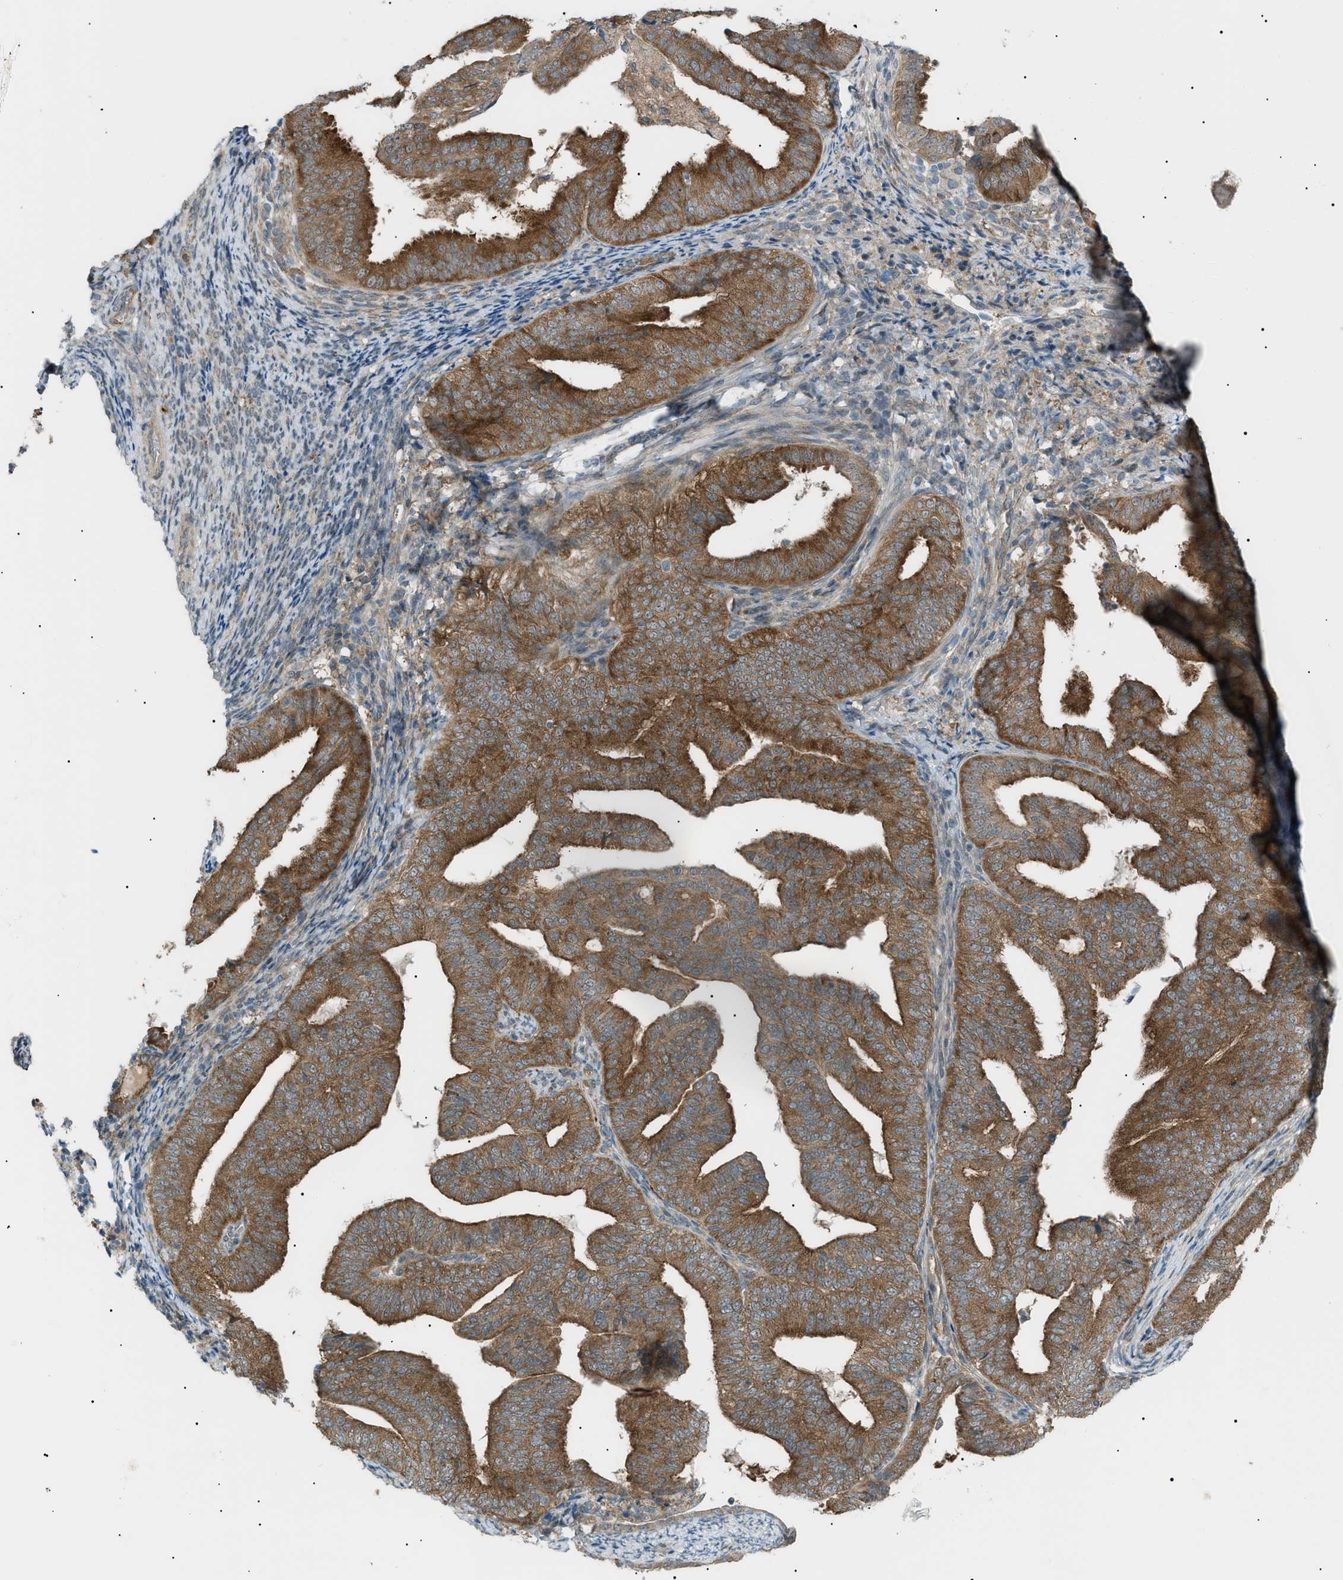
{"staining": {"intensity": "moderate", "quantity": ">75%", "location": "cytoplasmic/membranous"}, "tissue": "endometrial cancer", "cell_type": "Tumor cells", "image_type": "cancer", "snomed": [{"axis": "morphology", "description": "Adenocarcinoma, NOS"}, {"axis": "topography", "description": "Endometrium"}], "caption": "Protein expression analysis of human endometrial cancer (adenocarcinoma) reveals moderate cytoplasmic/membranous positivity in about >75% of tumor cells.", "gene": "LPIN2", "patient": {"sex": "female", "age": 58}}